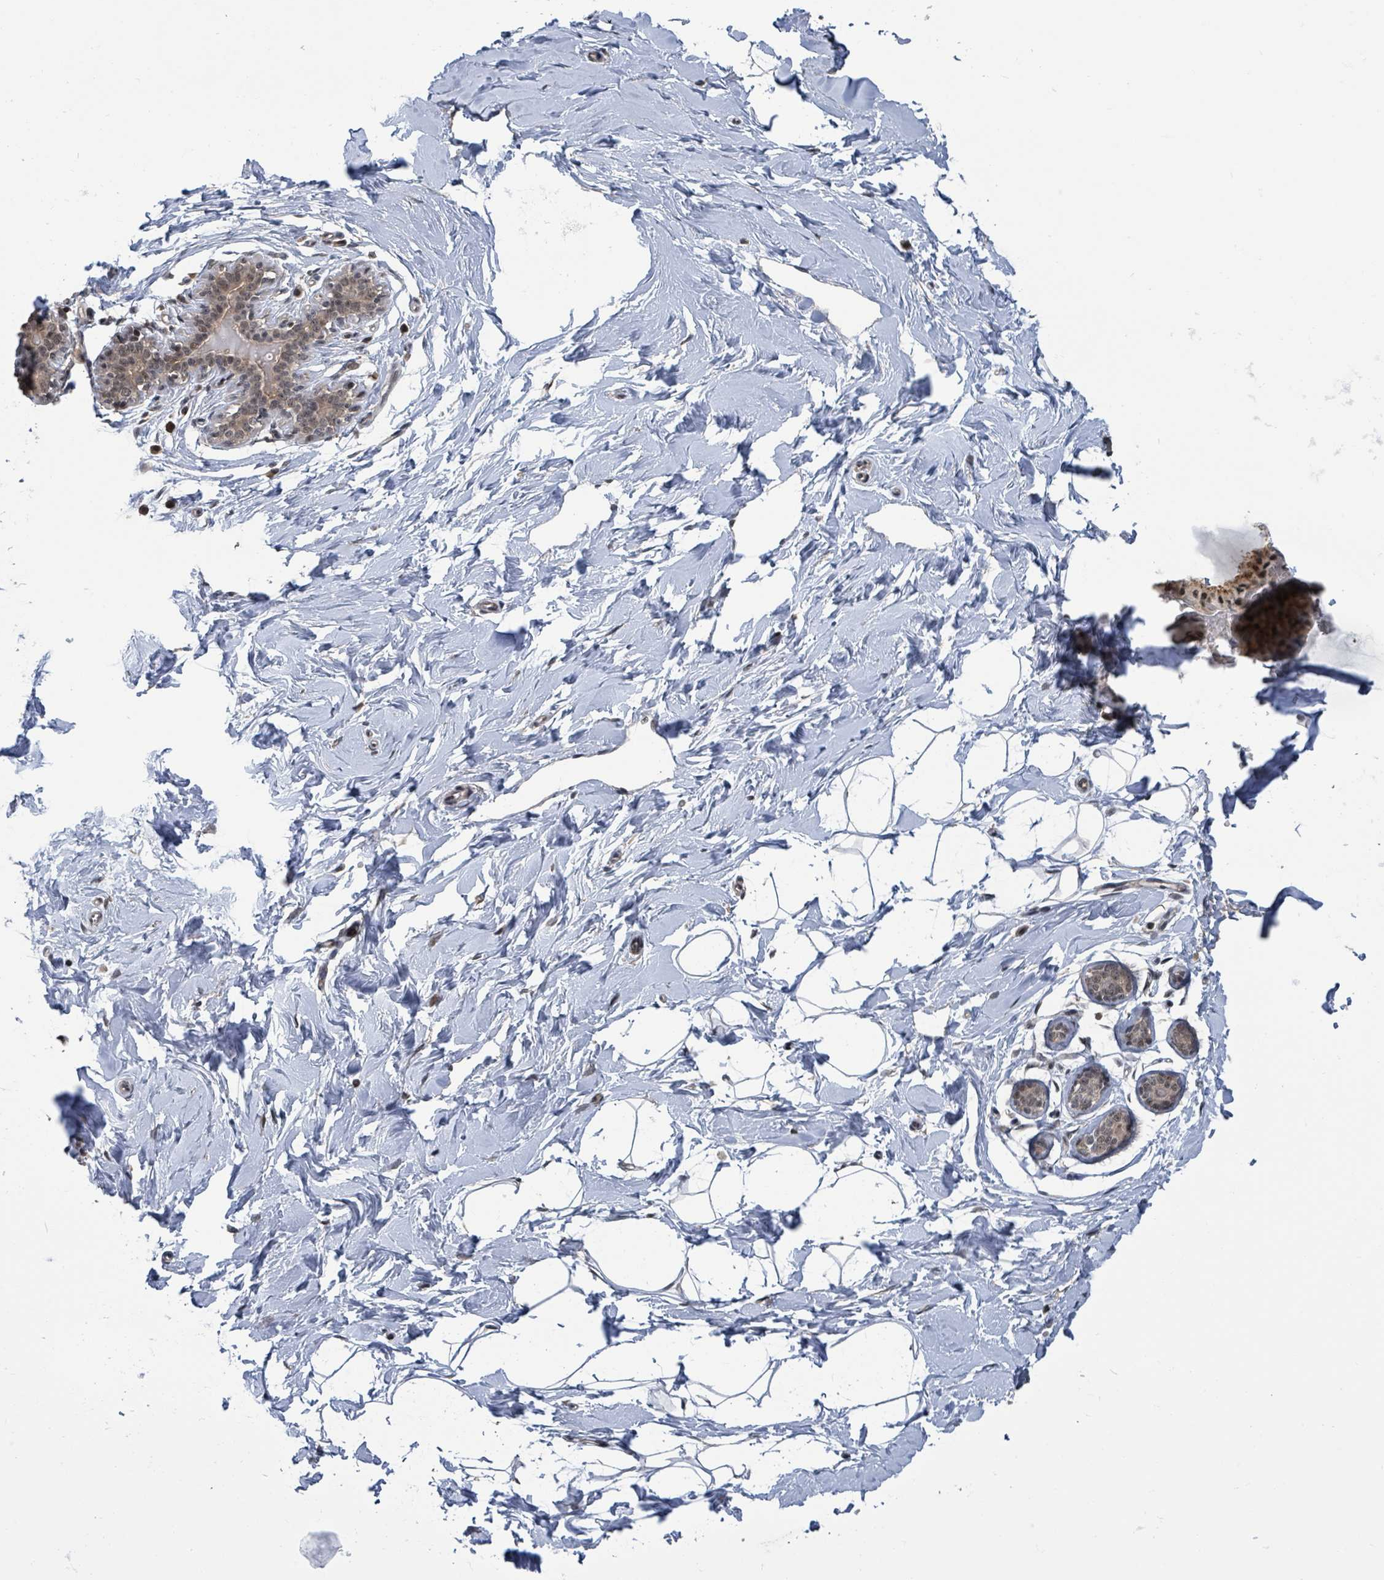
{"staining": {"intensity": "negative", "quantity": "none", "location": "none"}, "tissue": "breast", "cell_type": "Adipocytes", "image_type": "normal", "snomed": [{"axis": "morphology", "description": "Normal tissue, NOS"}, {"axis": "topography", "description": "Breast"}], "caption": "A high-resolution histopathology image shows IHC staining of unremarkable breast, which exhibits no significant positivity in adipocytes.", "gene": "ZBTB14", "patient": {"sex": "female", "age": 23}}